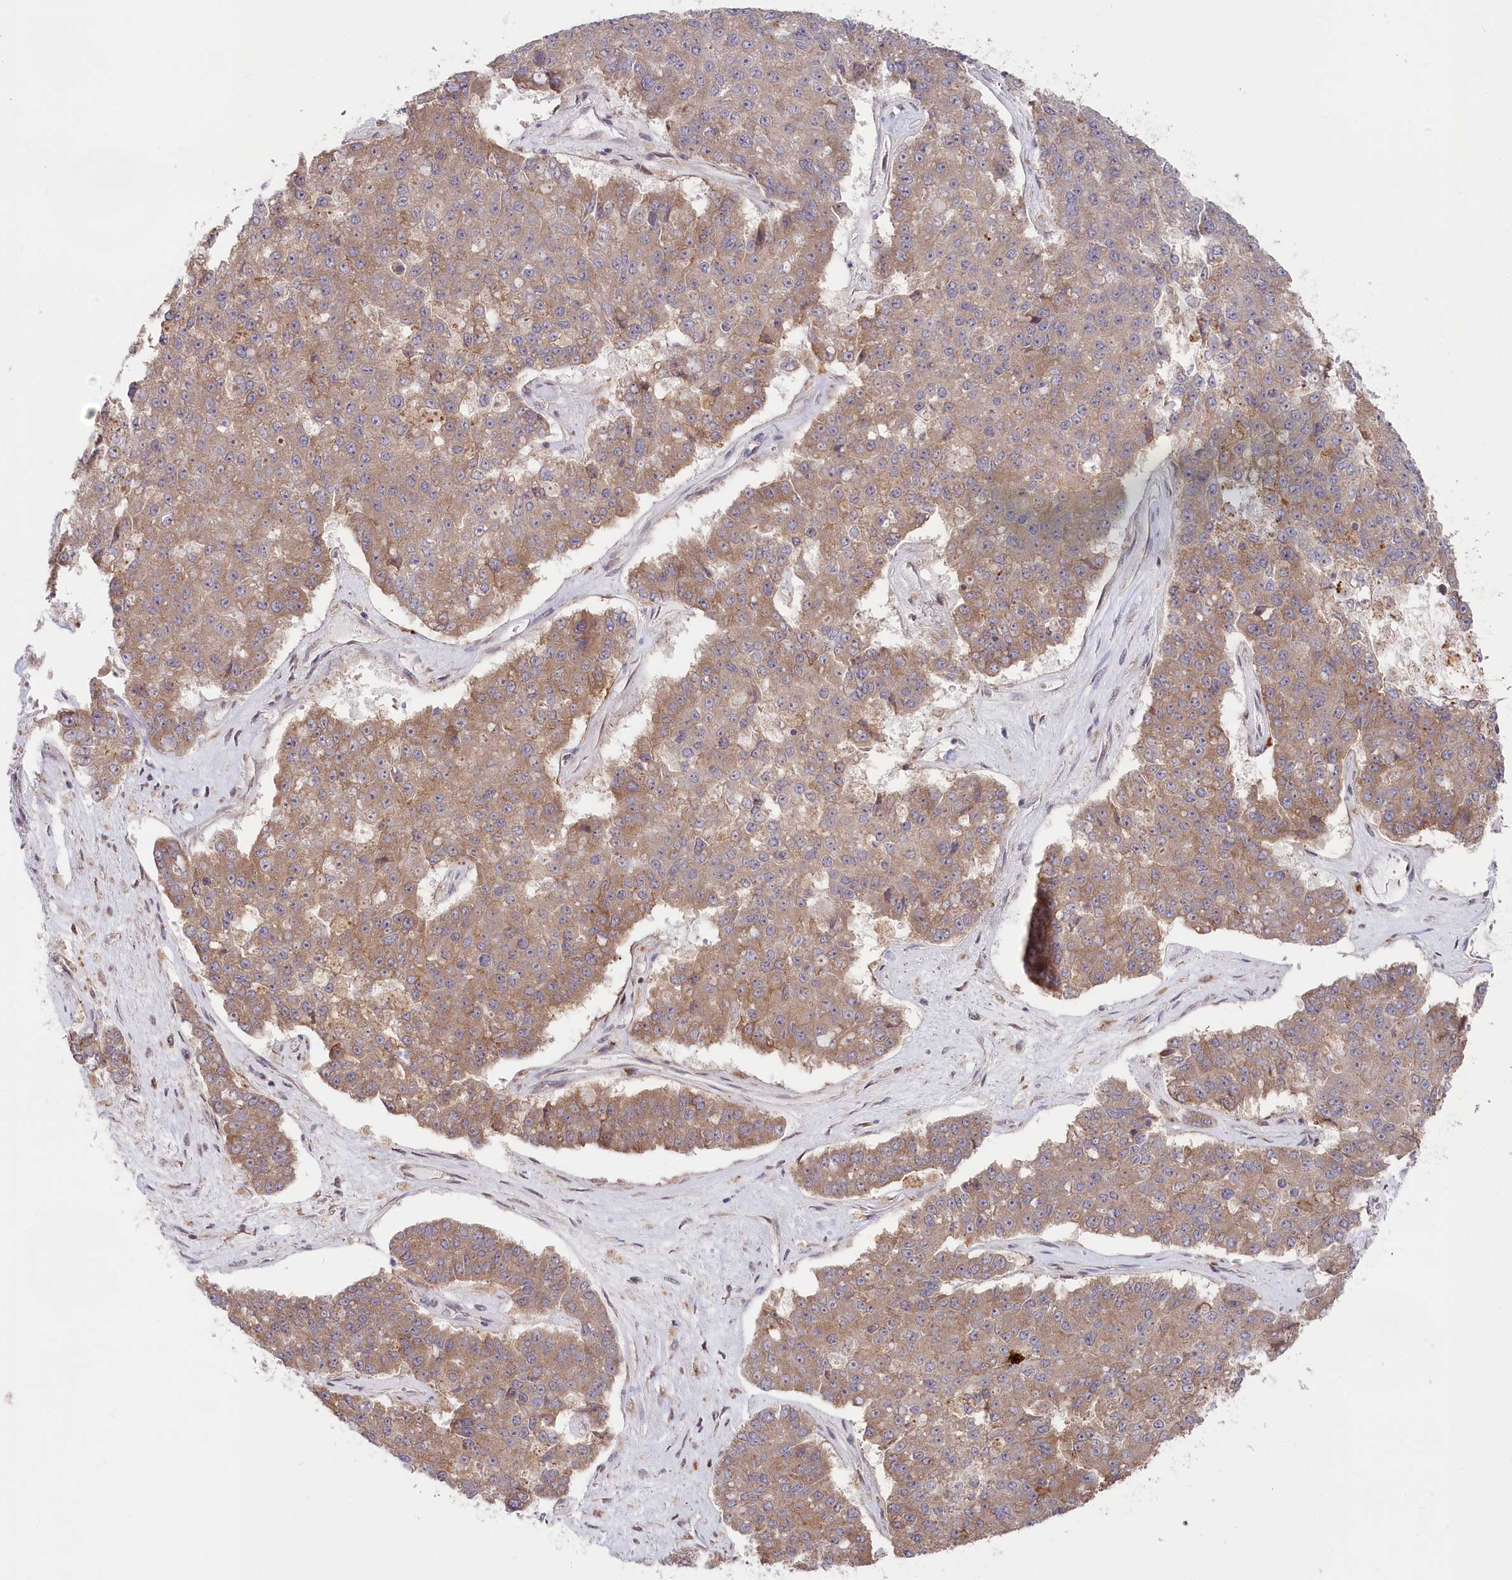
{"staining": {"intensity": "weak", "quantity": ">75%", "location": "cytoplasmic/membranous"}, "tissue": "pancreatic cancer", "cell_type": "Tumor cells", "image_type": "cancer", "snomed": [{"axis": "morphology", "description": "Adenocarcinoma, NOS"}, {"axis": "topography", "description": "Pancreas"}], "caption": "Brown immunohistochemical staining in human pancreatic cancer displays weak cytoplasmic/membranous positivity in approximately >75% of tumor cells.", "gene": "CGGBP1", "patient": {"sex": "male", "age": 50}}